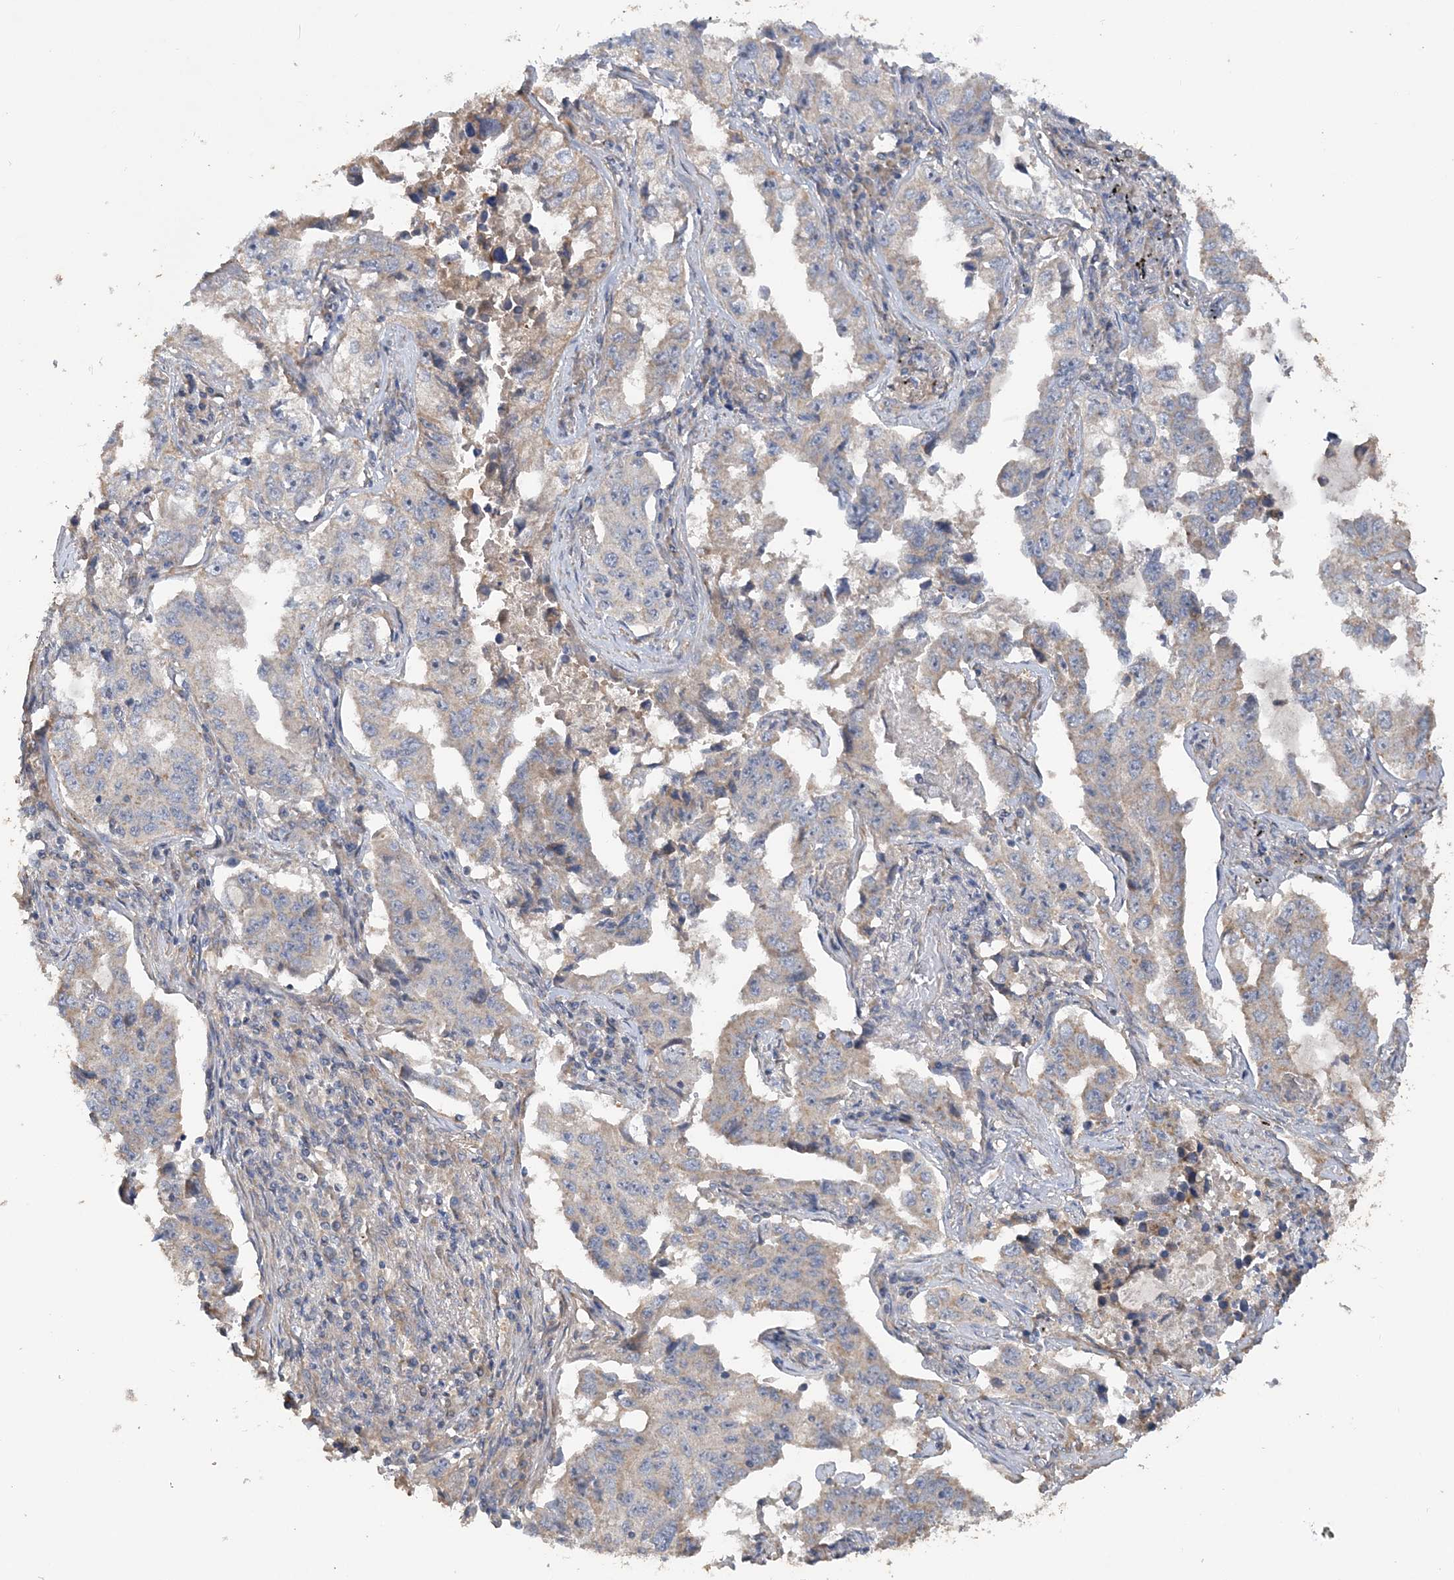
{"staining": {"intensity": "weak", "quantity": "25%-75%", "location": "cytoplasmic/membranous"}, "tissue": "lung cancer", "cell_type": "Tumor cells", "image_type": "cancer", "snomed": [{"axis": "morphology", "description": "Adenocarcinoma, NOS"}, {"axis": "topography", "description": "Lung"}], "caption": "Weak cytoplasmic/membranous staining is present in about 25%-75% of tumor cells in lung adenocarcinoma. (DAB IHC with brightfield microscopy, high magnification).", "gene": "GRINA", "patient": {"sex": "female", "age": 51}}